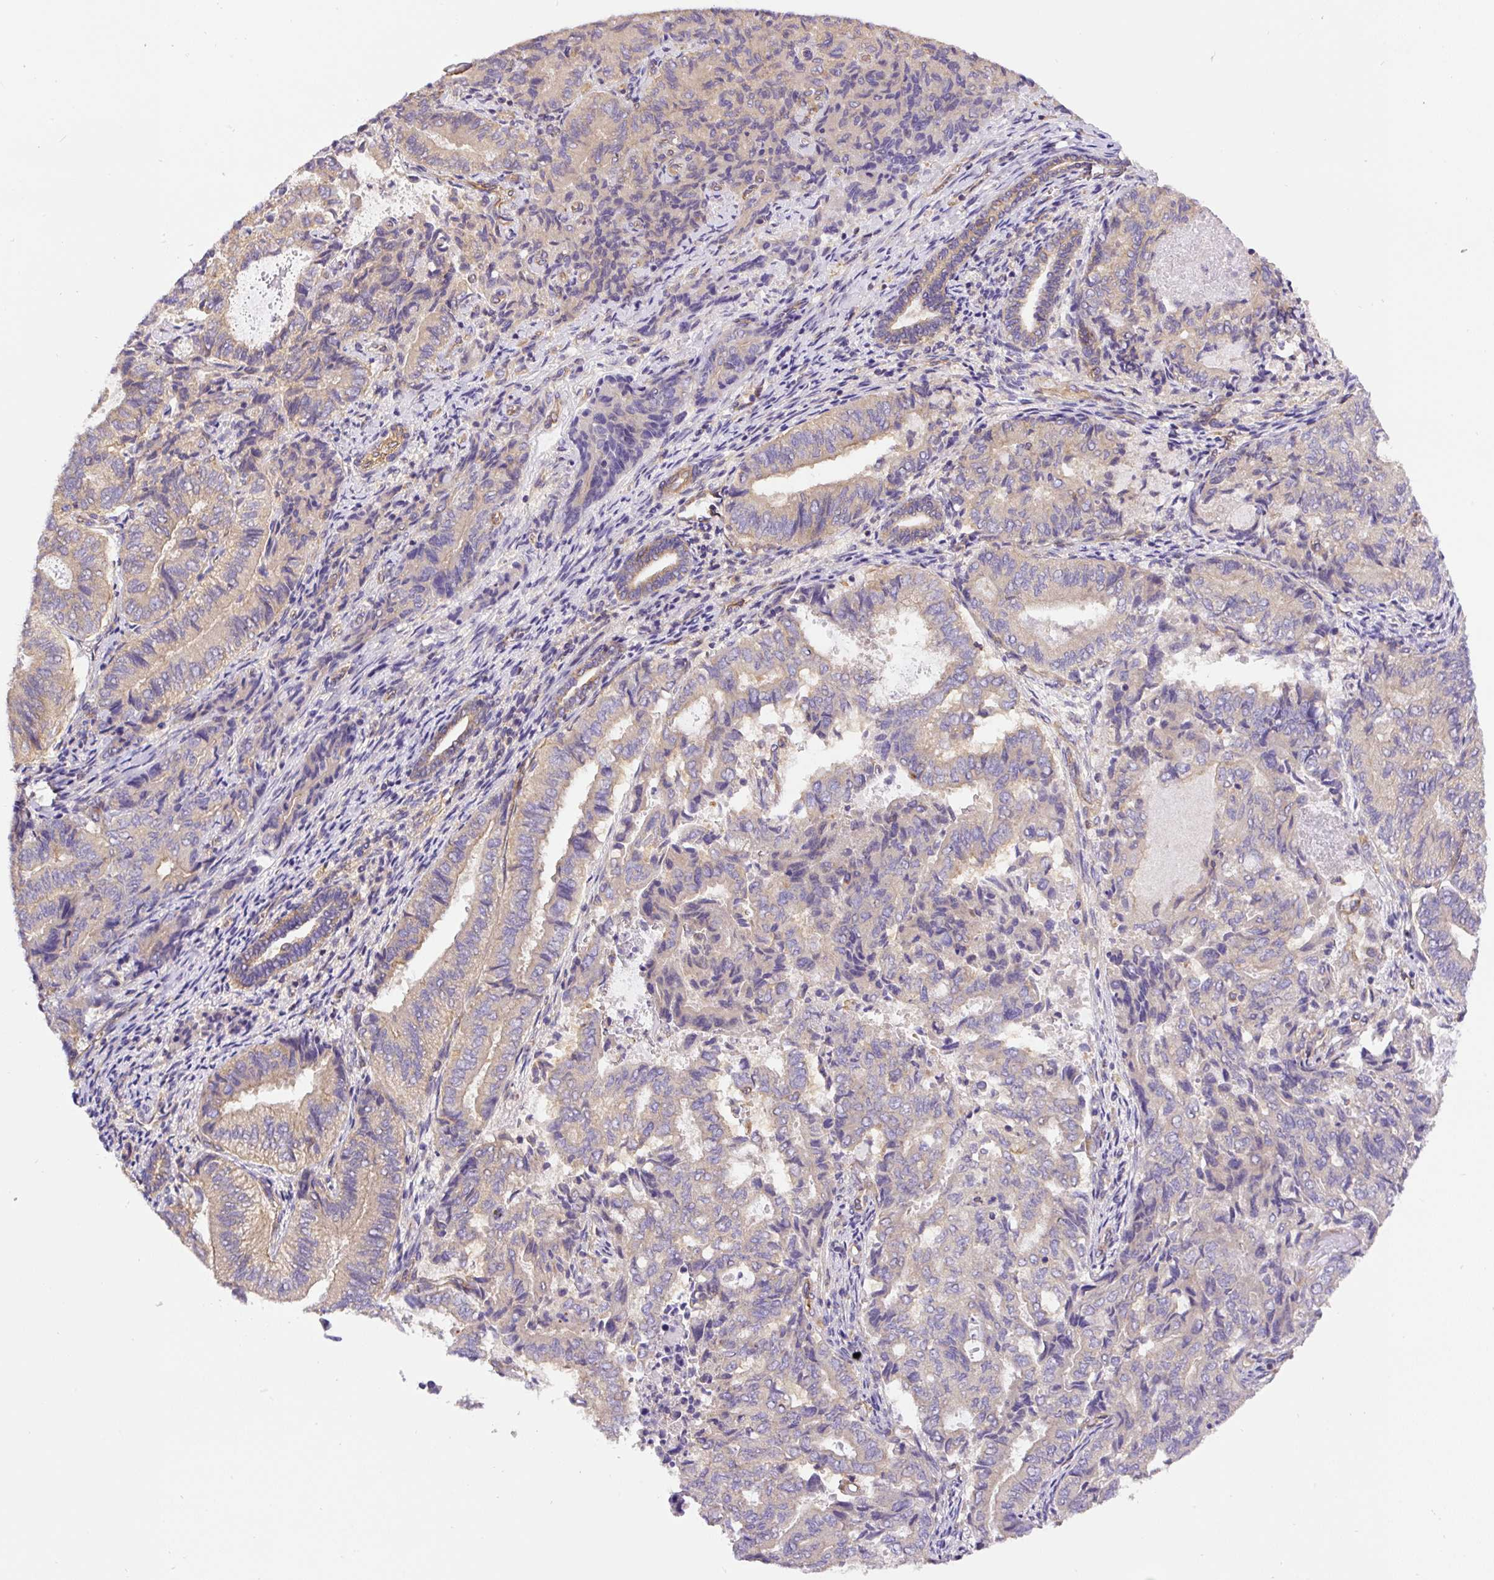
{"staining": {"intensity": "weak", "quantity": "25%-75%", "location": "cytoplasmic/membranous"}, "tissue": "endometrial cancer", "cell_type": "Tumor cells", "image_type": "cancer", "snomed": [{"axis": "morphology", "description": "Adenocarcinoma, NOS"}, {"axis": "topography", "description": "Endometrium"}], "caption": "Weak cytoplasmic/membranous positivity is seen in about 25%-75% of tumor cells in endometrial cancer.", "gene": "DCTN1", "patient": {"sex": "female", "age": 80}}